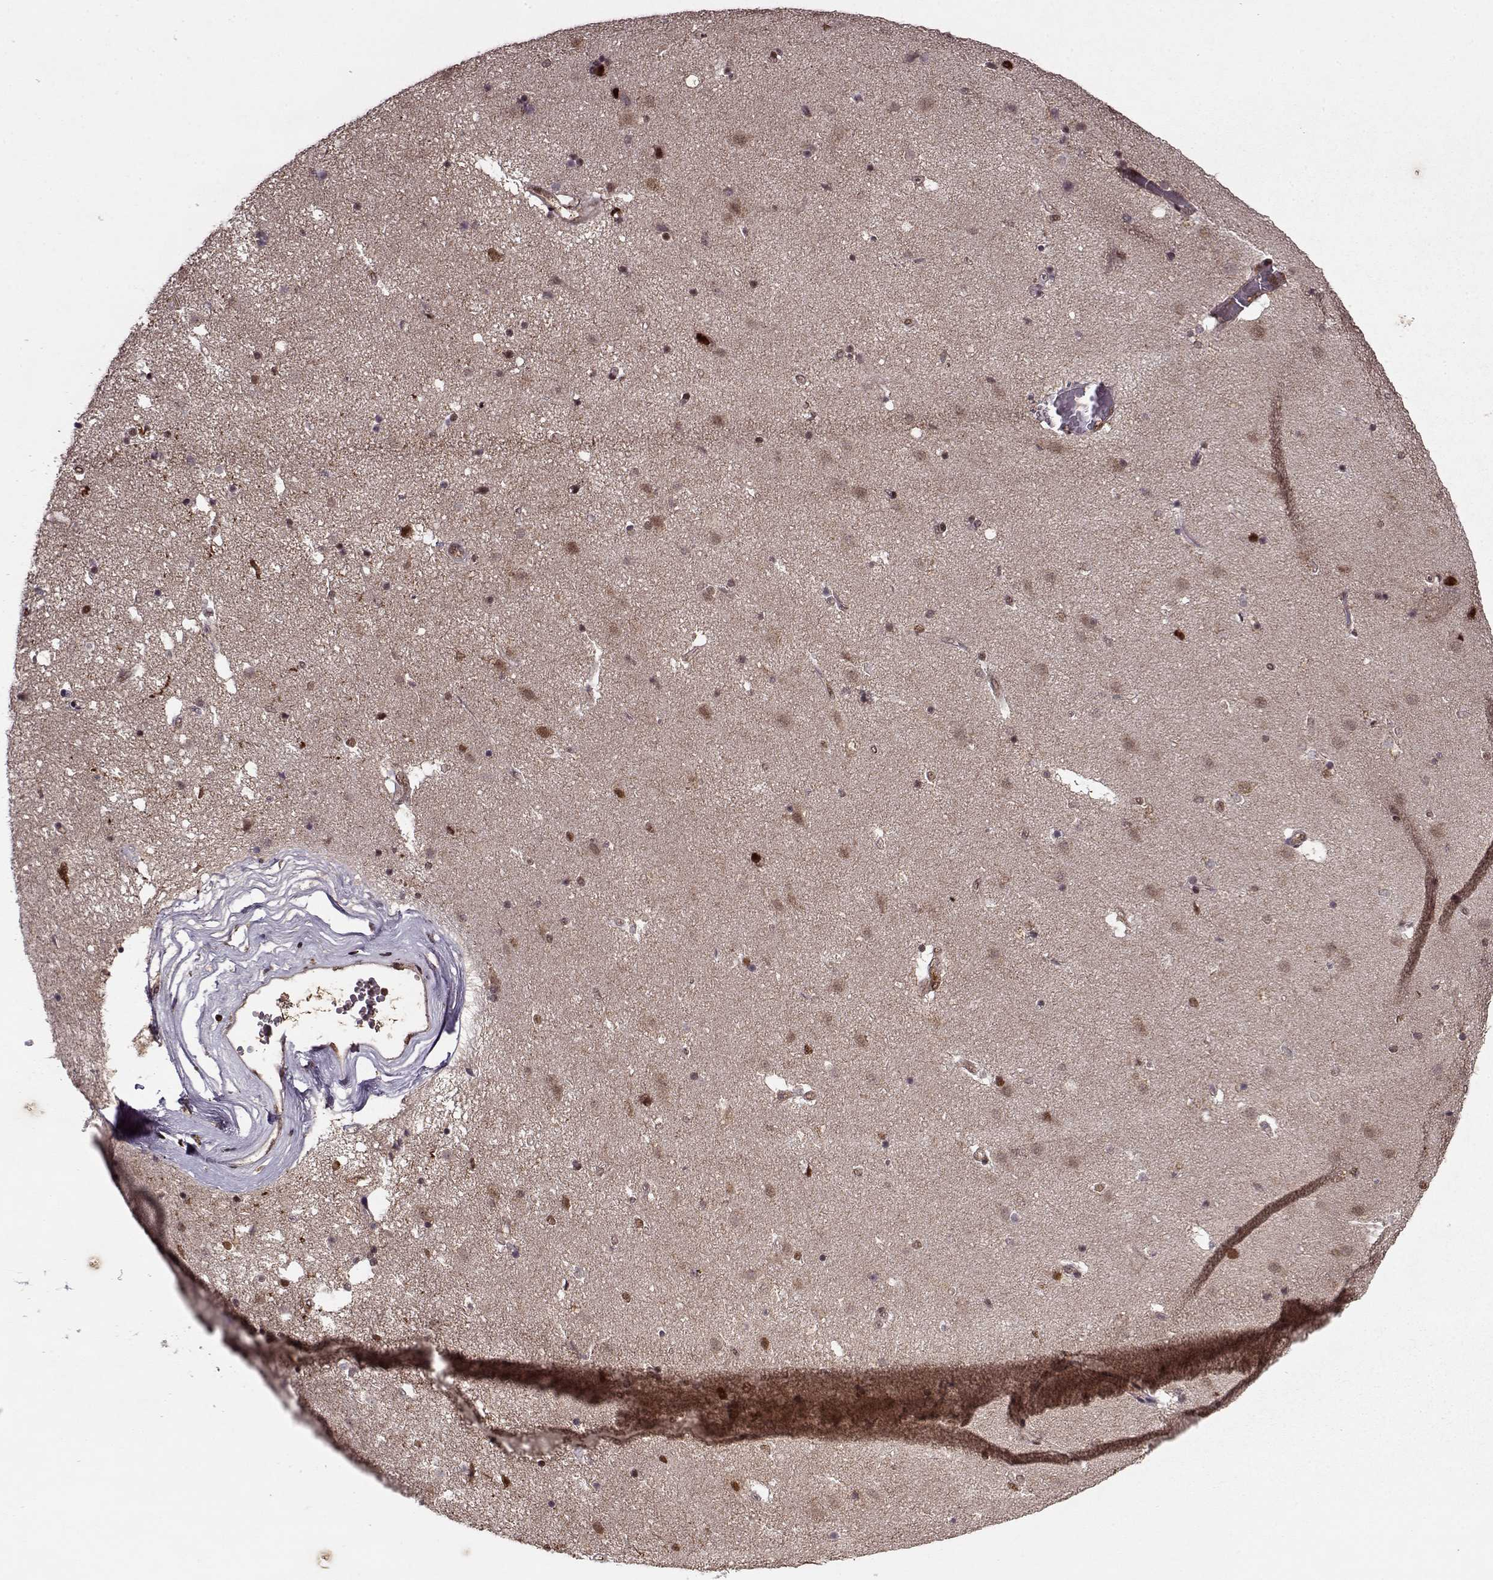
{"staining": {"intensity": "moderate", "quantity": "<25%", "location": "nuclear"}, "tissue": "caudate", "cell_type": "Glial cells", "image_type": "normal", "snomed": [{"axis": "morphology", "description": "Normal tissue, NOS"}, {"axis": "topography", "description": "Lateral ventricle wall"}], "caption": "Benign caudate was stained to show a protein in brown. There is low levels of moderate nuclear expression in approximately <25% of glial cells. Nuclei are stained in blue.", "gene": "PSMA7", "patient": {"sex": "female", "age": 71}}